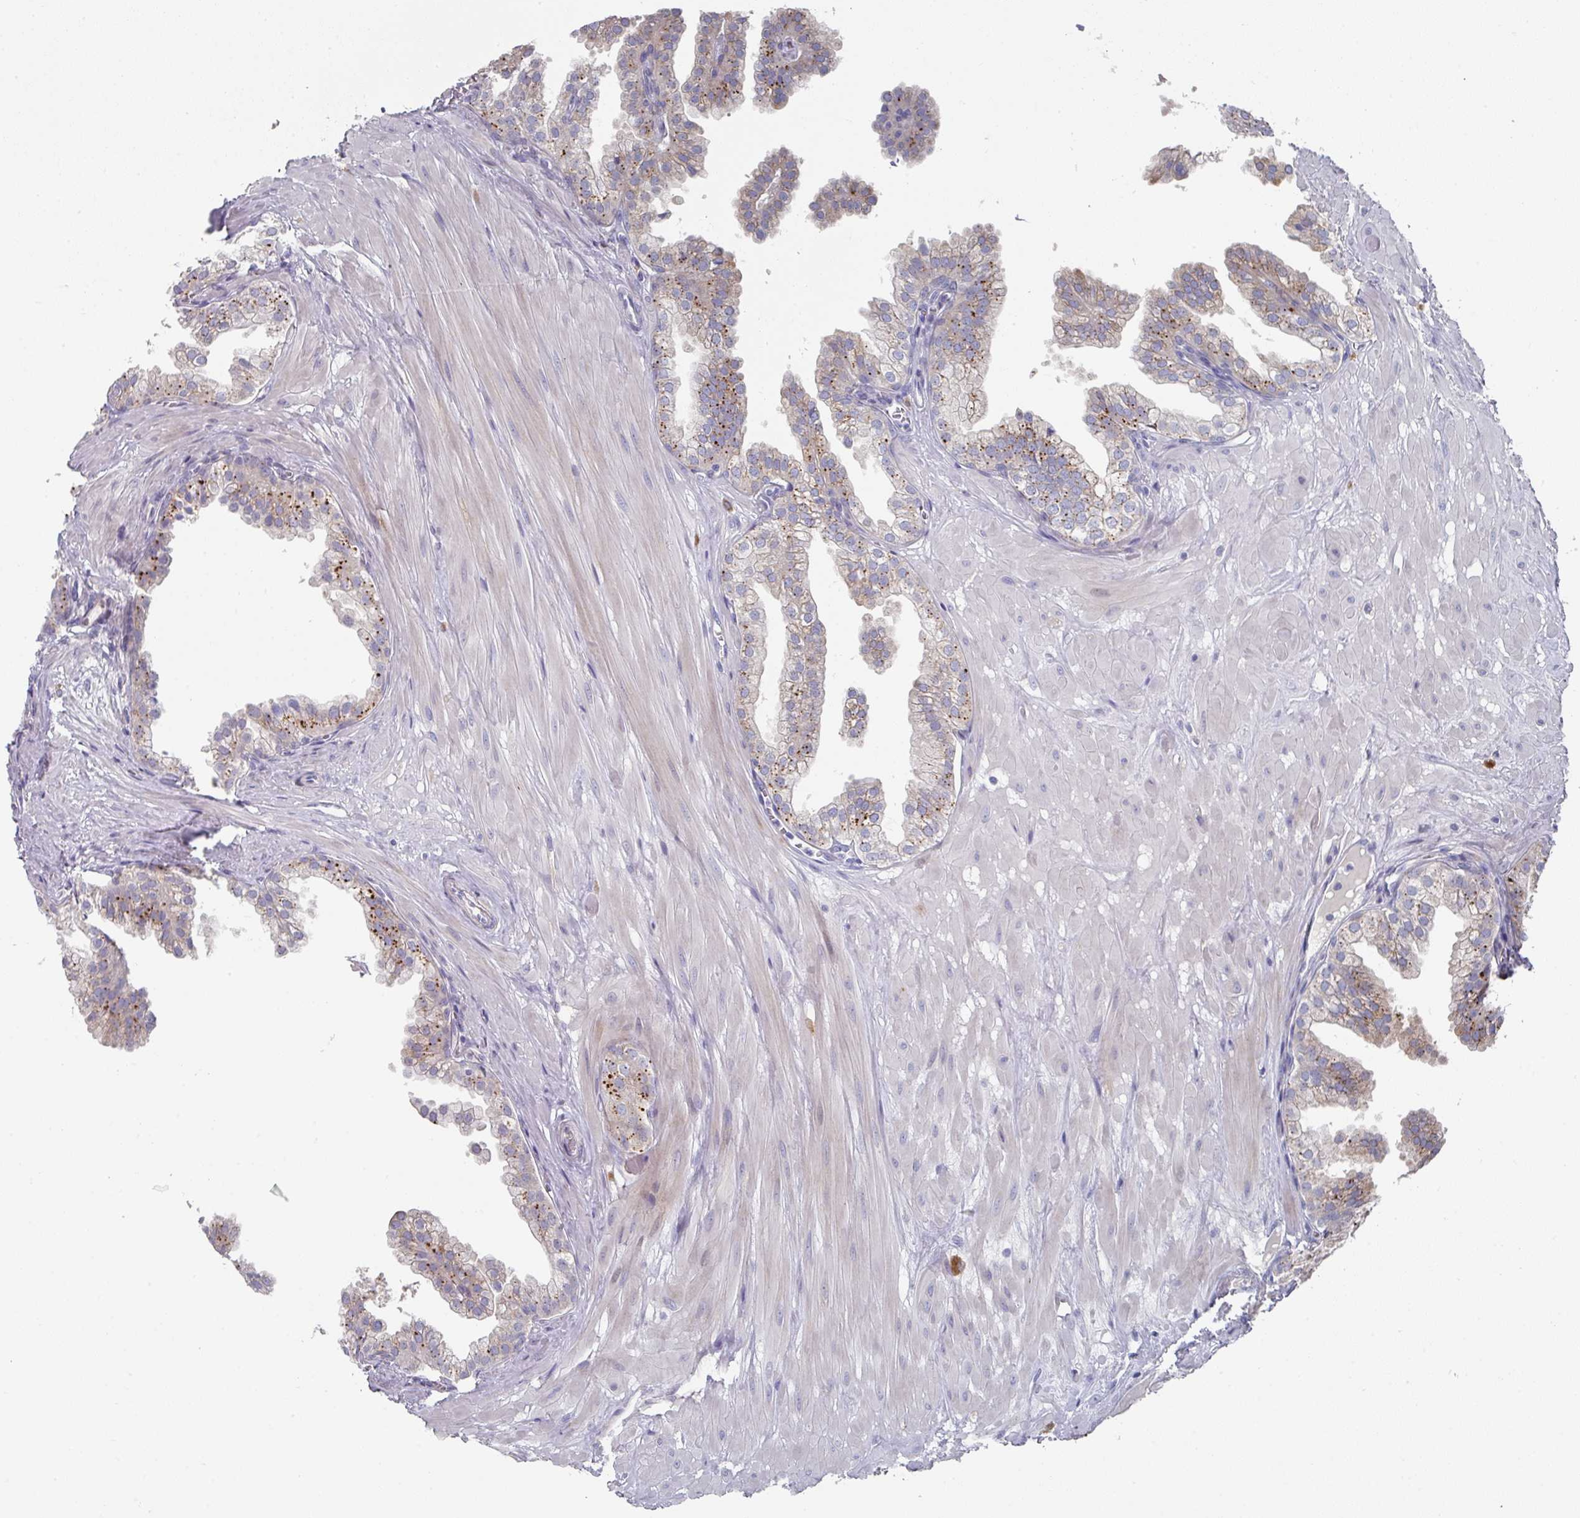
{"staining": {"intensity": "strong", "quantity": ">75%", "location": "cytoplasmic/membranous"}, "tissue": "prostate", "cell_type": "Glandular cells", "image_type": "normal", "snomed": [{"axis": "morphology", "description": "Normal tissue, NOS"}, {"axis": "topography", "description": "Prostate"}, {"axis": "topography", "description": "Peripheral nerve tissue"}], "caption": "Prostate was stained to show a protein in brown. There is high levels of strong cytoplasmic/membranous expression in about >75% of glandular cells. The protein is shown in brown color, while the nuclei are stained blue.", "gene": "NT5C1A", "patient": {"sex": "male", "age": 55}}